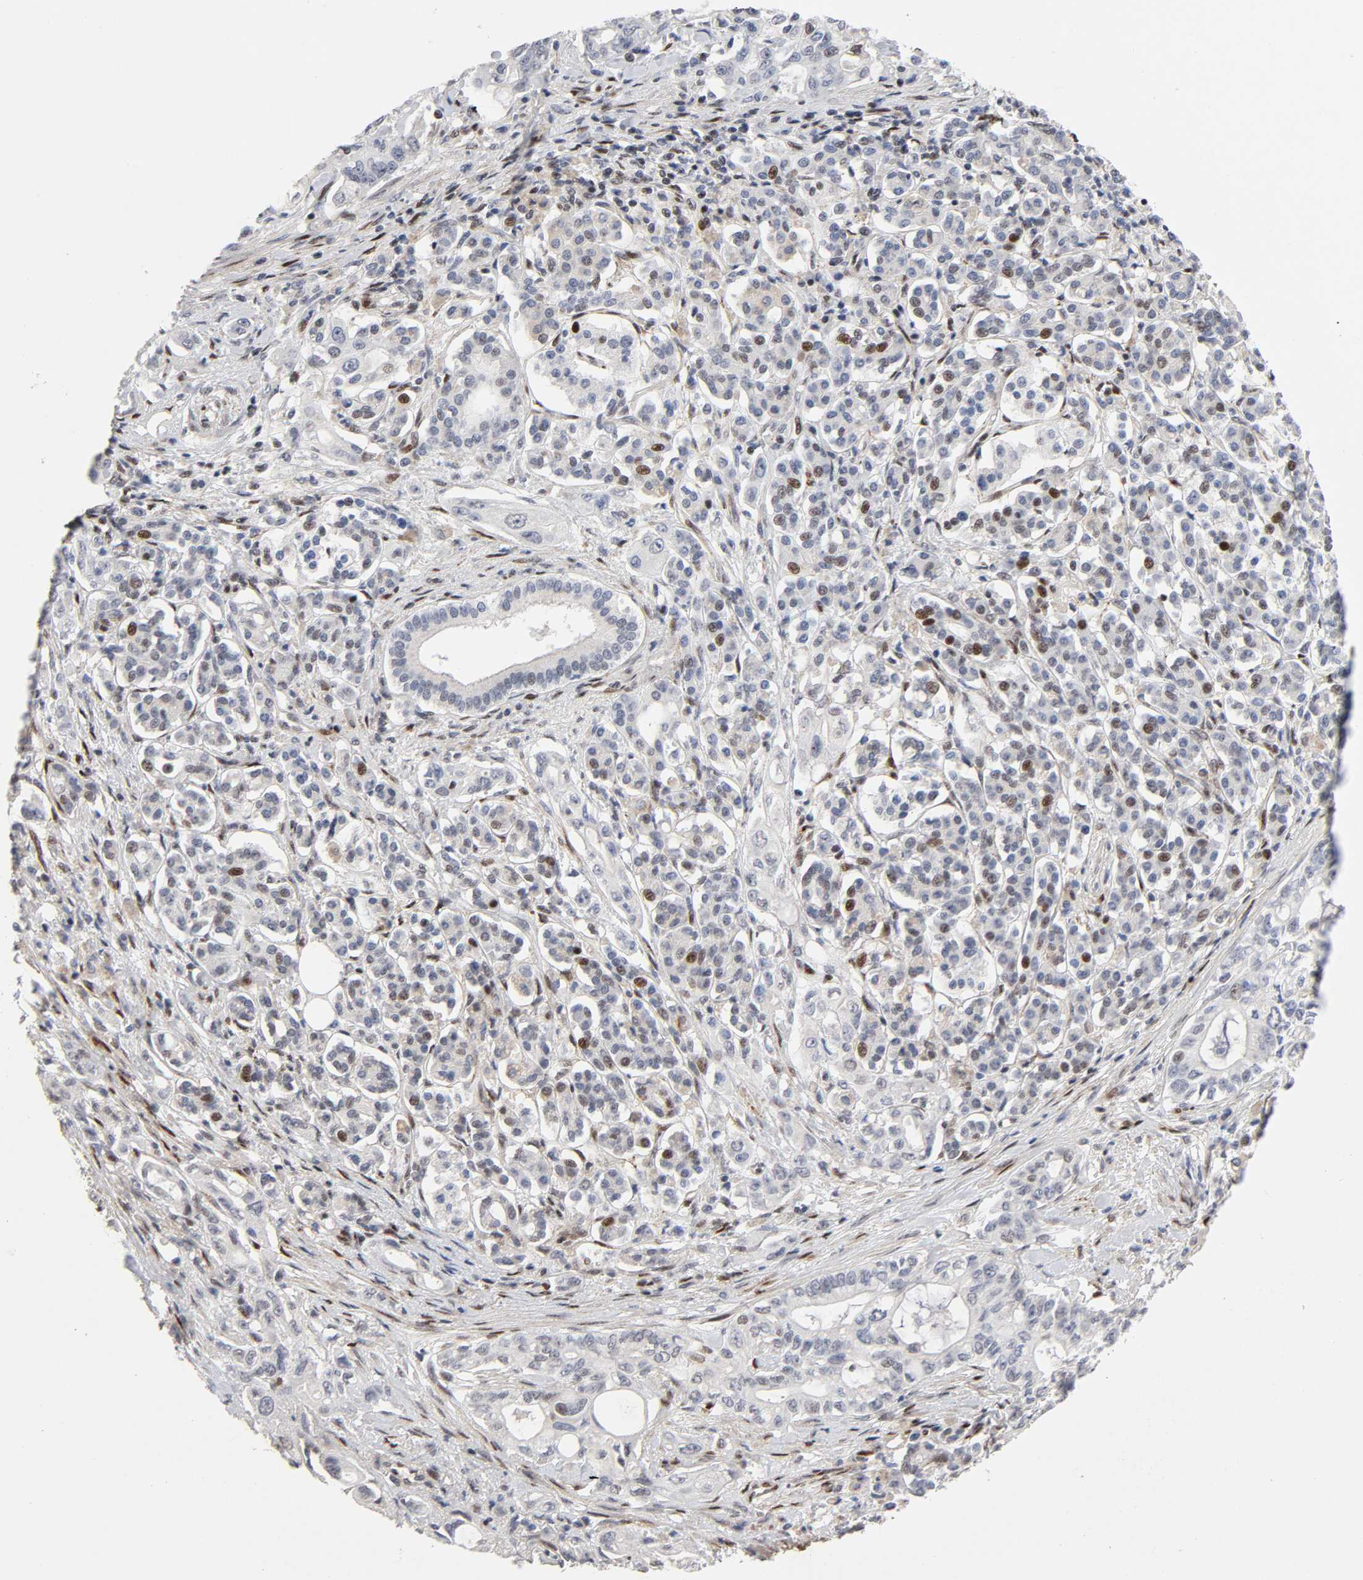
{"staining": {"intensity": "moderate", "quantity": "<25%", "location": "nuclear"}, "tissue": "pancreatic cancer", "cell_type": "Tumor cells", "image_type": "cancer", "snomed": [{"axis": "morphology", "description": "Normal tissue, NOS"}, {"axis": "topography", "description": "Pancreas"}], "caption": "DAB (3,3'-diaminobenzidine) immunohistochemical staining of pancreatic cancer reveals moderate nuclear protein expression in approximately <25% of tumor cells.", "gene": "STK38", "patient": {"sex": "male", "age": 42}}